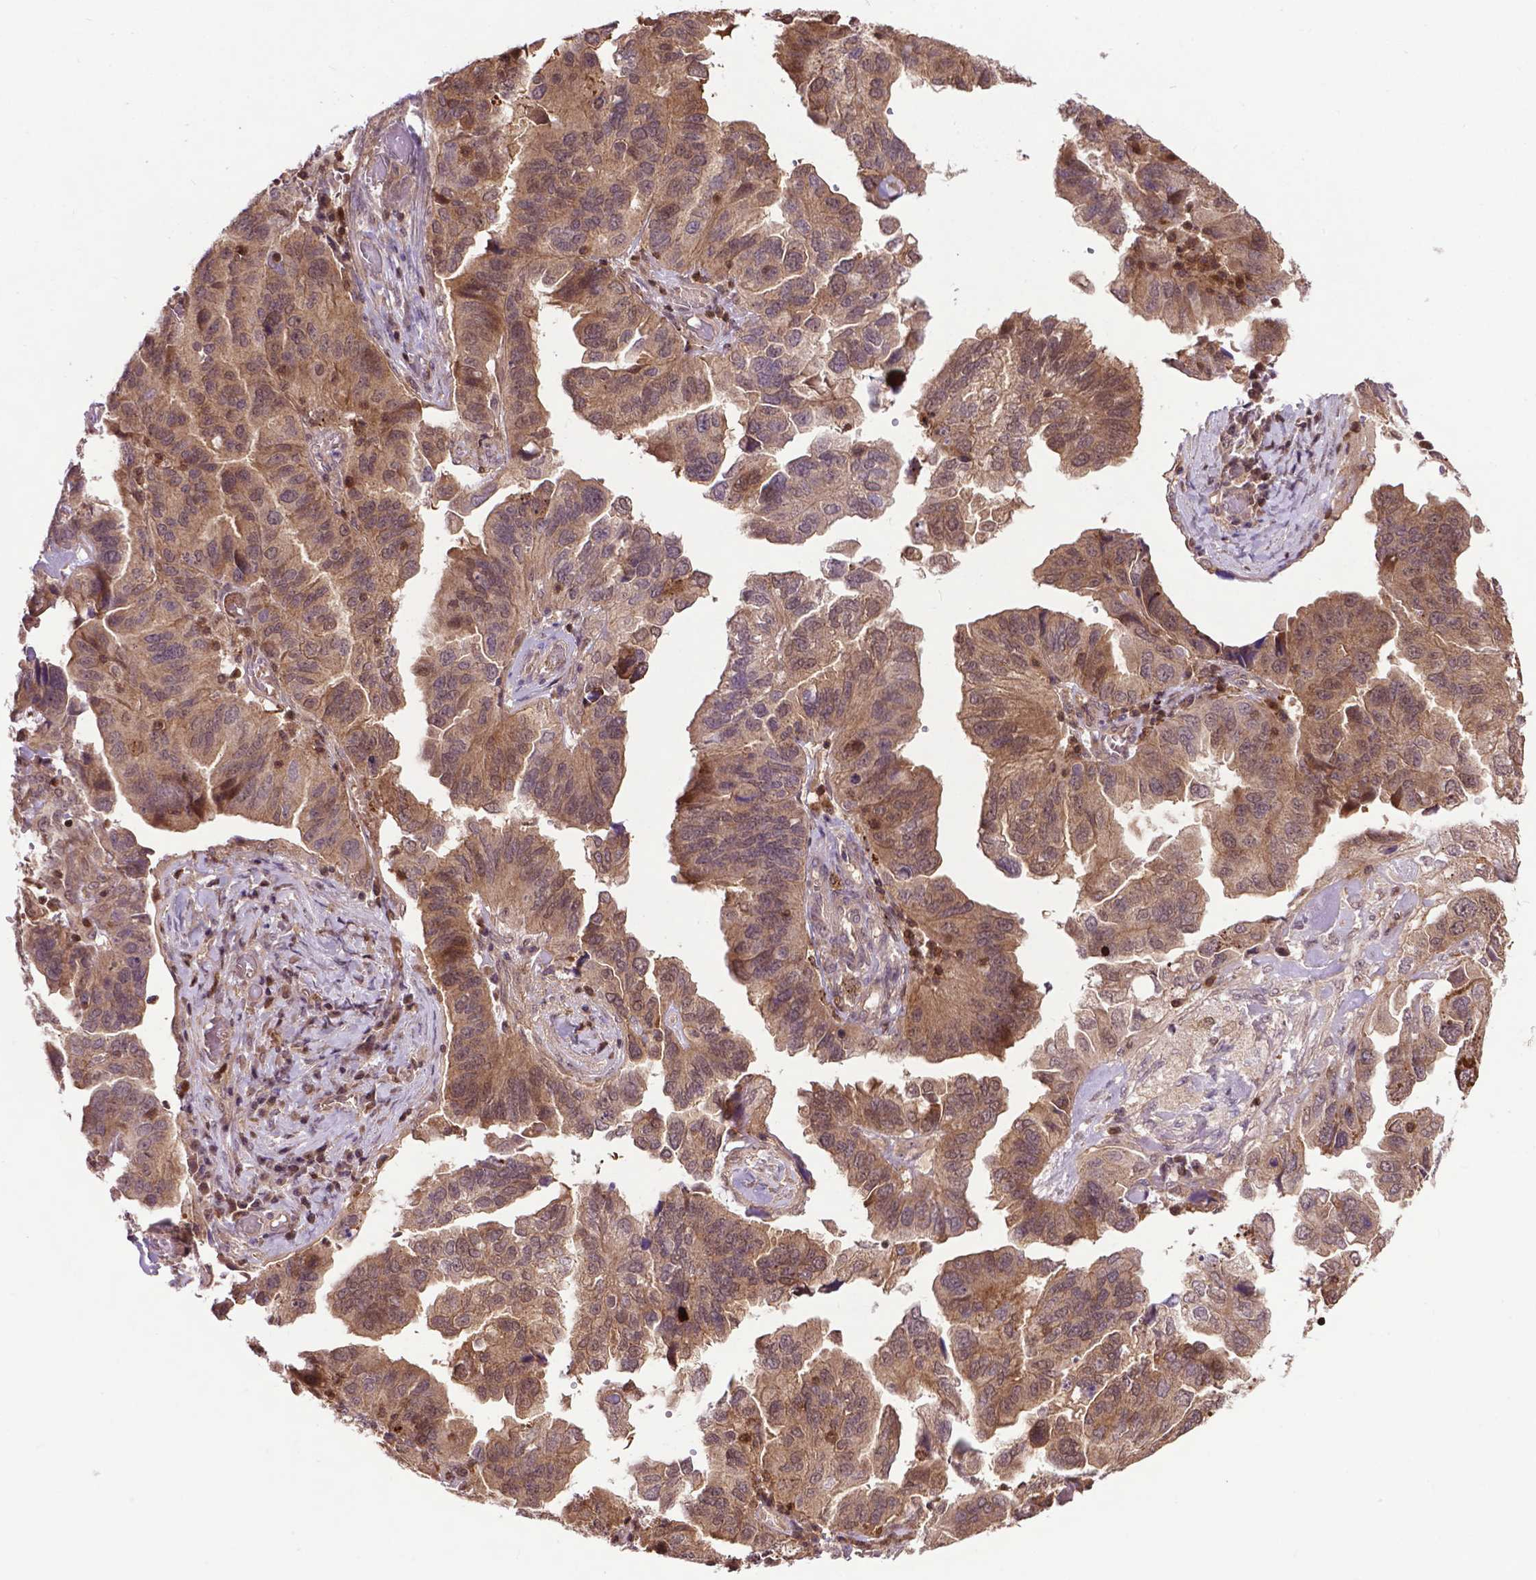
{"staining": {"intensity": "moderate", "quantity": ">75%", "location": "cytoplasmic/membranous"}, "tissue": "ovarian cancer", "cell_type": "Tumor cells", "image_type": "cancer", "snomed": [{"axis": "morphology", "description": "Cystadenocarcinoma, serous, NOS"}, {"axis": "topography", "description": "Ovary"}], "caption": "Ovarian serous cystadenocarcinoma was stained to show a protein in brown. There is medium levels of moderate cytoplasmic/membranous positivity in approximately >75% of tumor cells. The protein is shown in brown color, while the nuclei are stained blue.", "gene": "CHMP4A", "patient": {"sex": "female", "age": 79}}